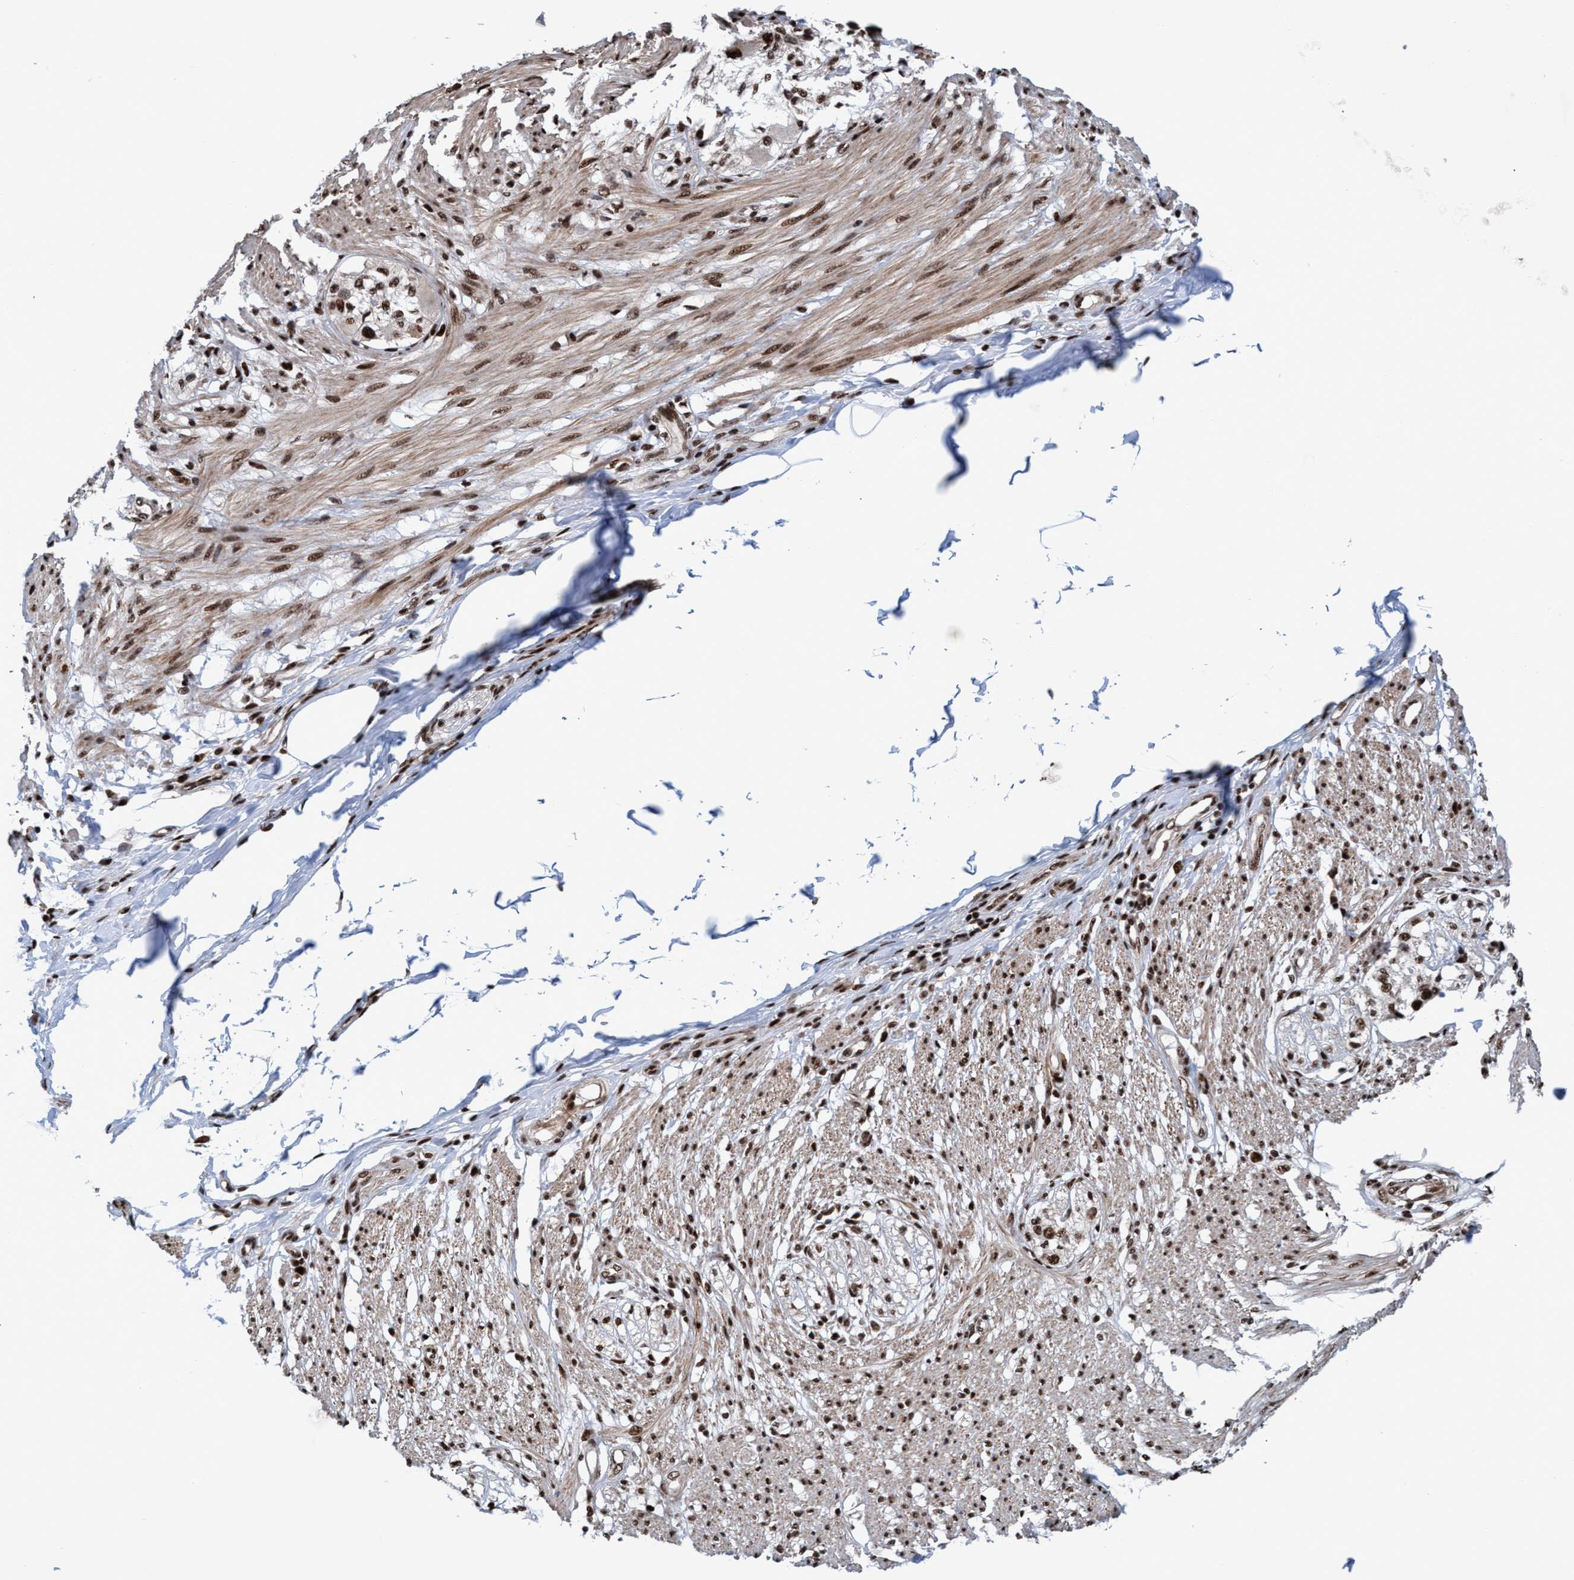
{"staining": {"intensity": "strong", "quantity": ">75%", "location": "cytoplasmic/membranous,nuclear"}, "tissue": "smooth muscle", "cell_type": "Smooth muscle cells", "image_type": "normal", "snomed": [{"axis": "morphology", "description": "Normal tissue, NOS"}, {"axis": "morphology", "description": "Adenocarcinoma, NOS"}, {"axis": "topography", "description": "Colon"}, {"axis": "topography", "description": "Peripheral nerve tissue"}], "caption": "A brown stain shows strong cytoplasmic/membranous,nuclear staining of a protein in smooth muscle cells of normal smooth muscle.", "gene": "TOPBP1", "patient": {"sex": "male", "age": 14}}